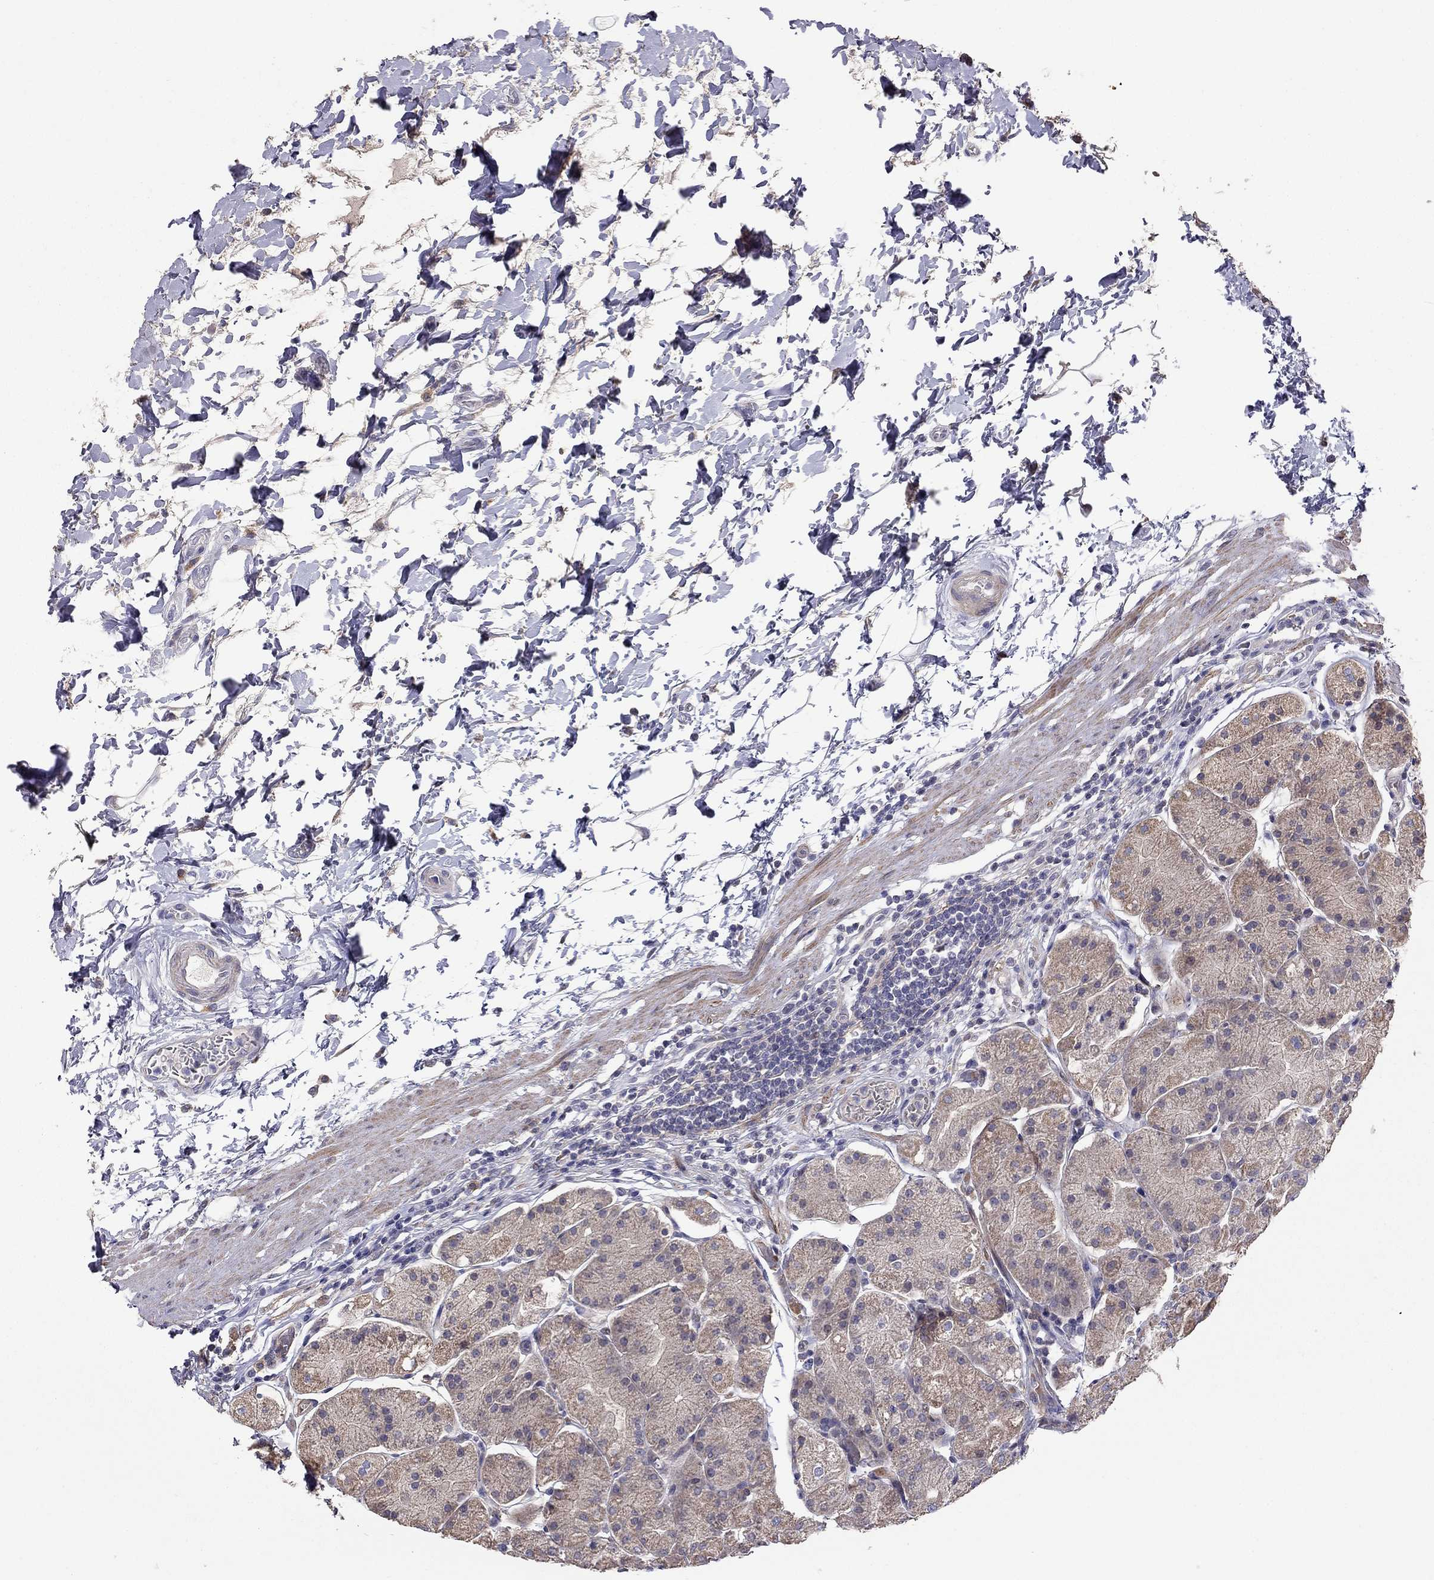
{"staining": {"intensity": "strong", "quantity": "25%-75%", "location": "cytoplasmic/membranous"}, "tissue": "stomach", "cell_type": "Glandular cells", "image_type": "normal", "snomed": [{"axis": "morphology", "description": "Normal tissue, NOS"}, {"axis": "topography", "description": "Stomach"}], "caption": "The micrograph displays staining of unremarkable stomach, revealing strong cytoplasmic/membranous protein staining (brown color) within glandular cells. (IHC, brightfield microscopy, high magnification).", "gene": "SYTL2", "patient": {"sex": "male", "age": 54}}